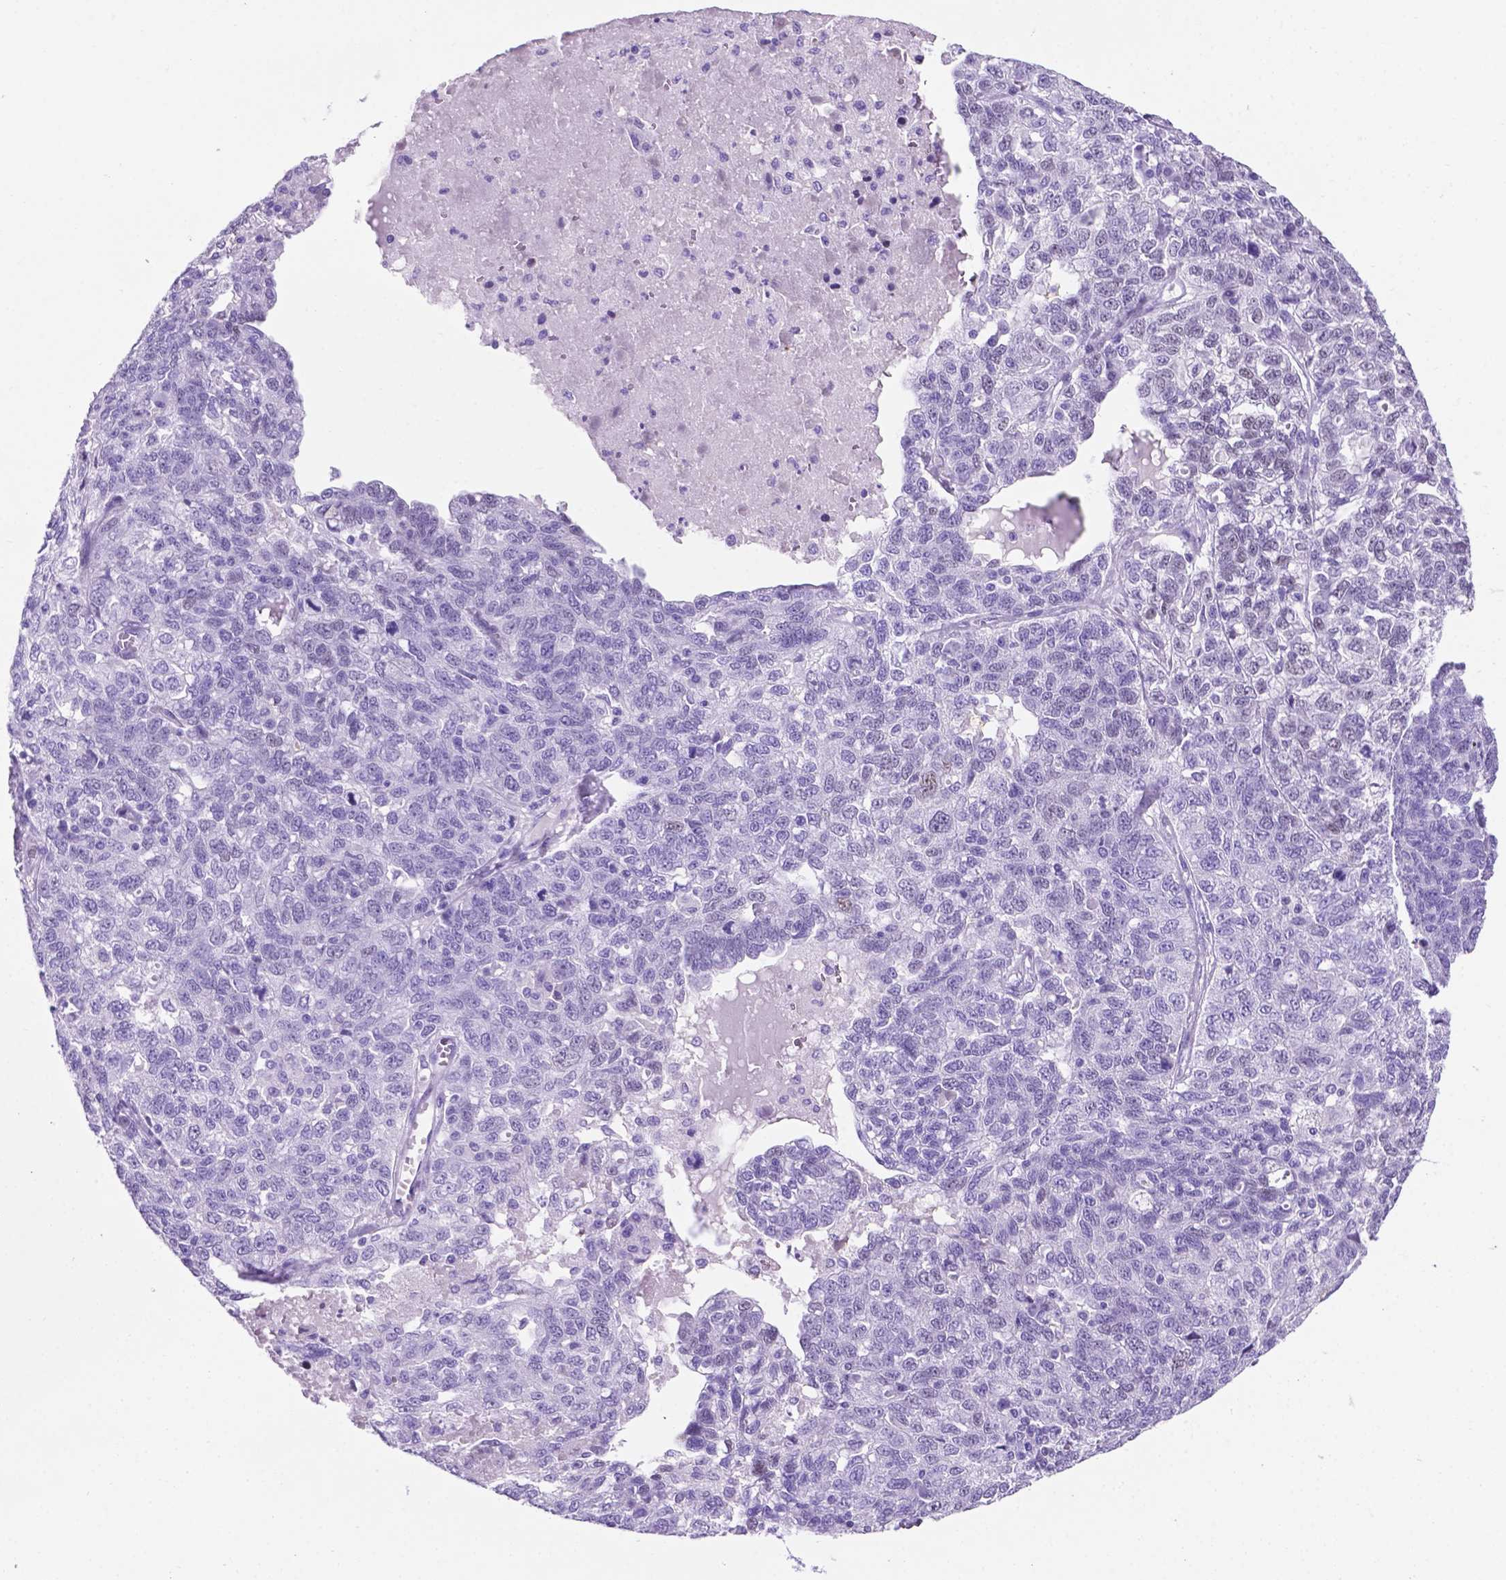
{"staining": {"intensity": "negative", "quantity": "none", "location": "none"}, "tissue": "ovarian cancer", "cell_type": "Tumor cells", "image_type": "cancer", "snomed": [{"axis": "morphology", "description": "Cystadenocarcinoma, serous, NOS"}, {"axis": "topography", "description": "Ovary"}], "caption": "Immunohistochemistry (IHC) photomicrograph of neoplastic tissue: ovarian serous cystadenocarcinoma stained with DAB (3,3'-diaminobenzidine) shows no significant protein positivity in tumor cells. The staining was performed using DAB (3,3'-diaminobenzidine) to visualize the protein expression in brown, while the nuclei were stained in blue with hematoxylin (Magnification: 20x).", "gene": "C17orf107", "patient": {"sex": "female", "age": 71}}